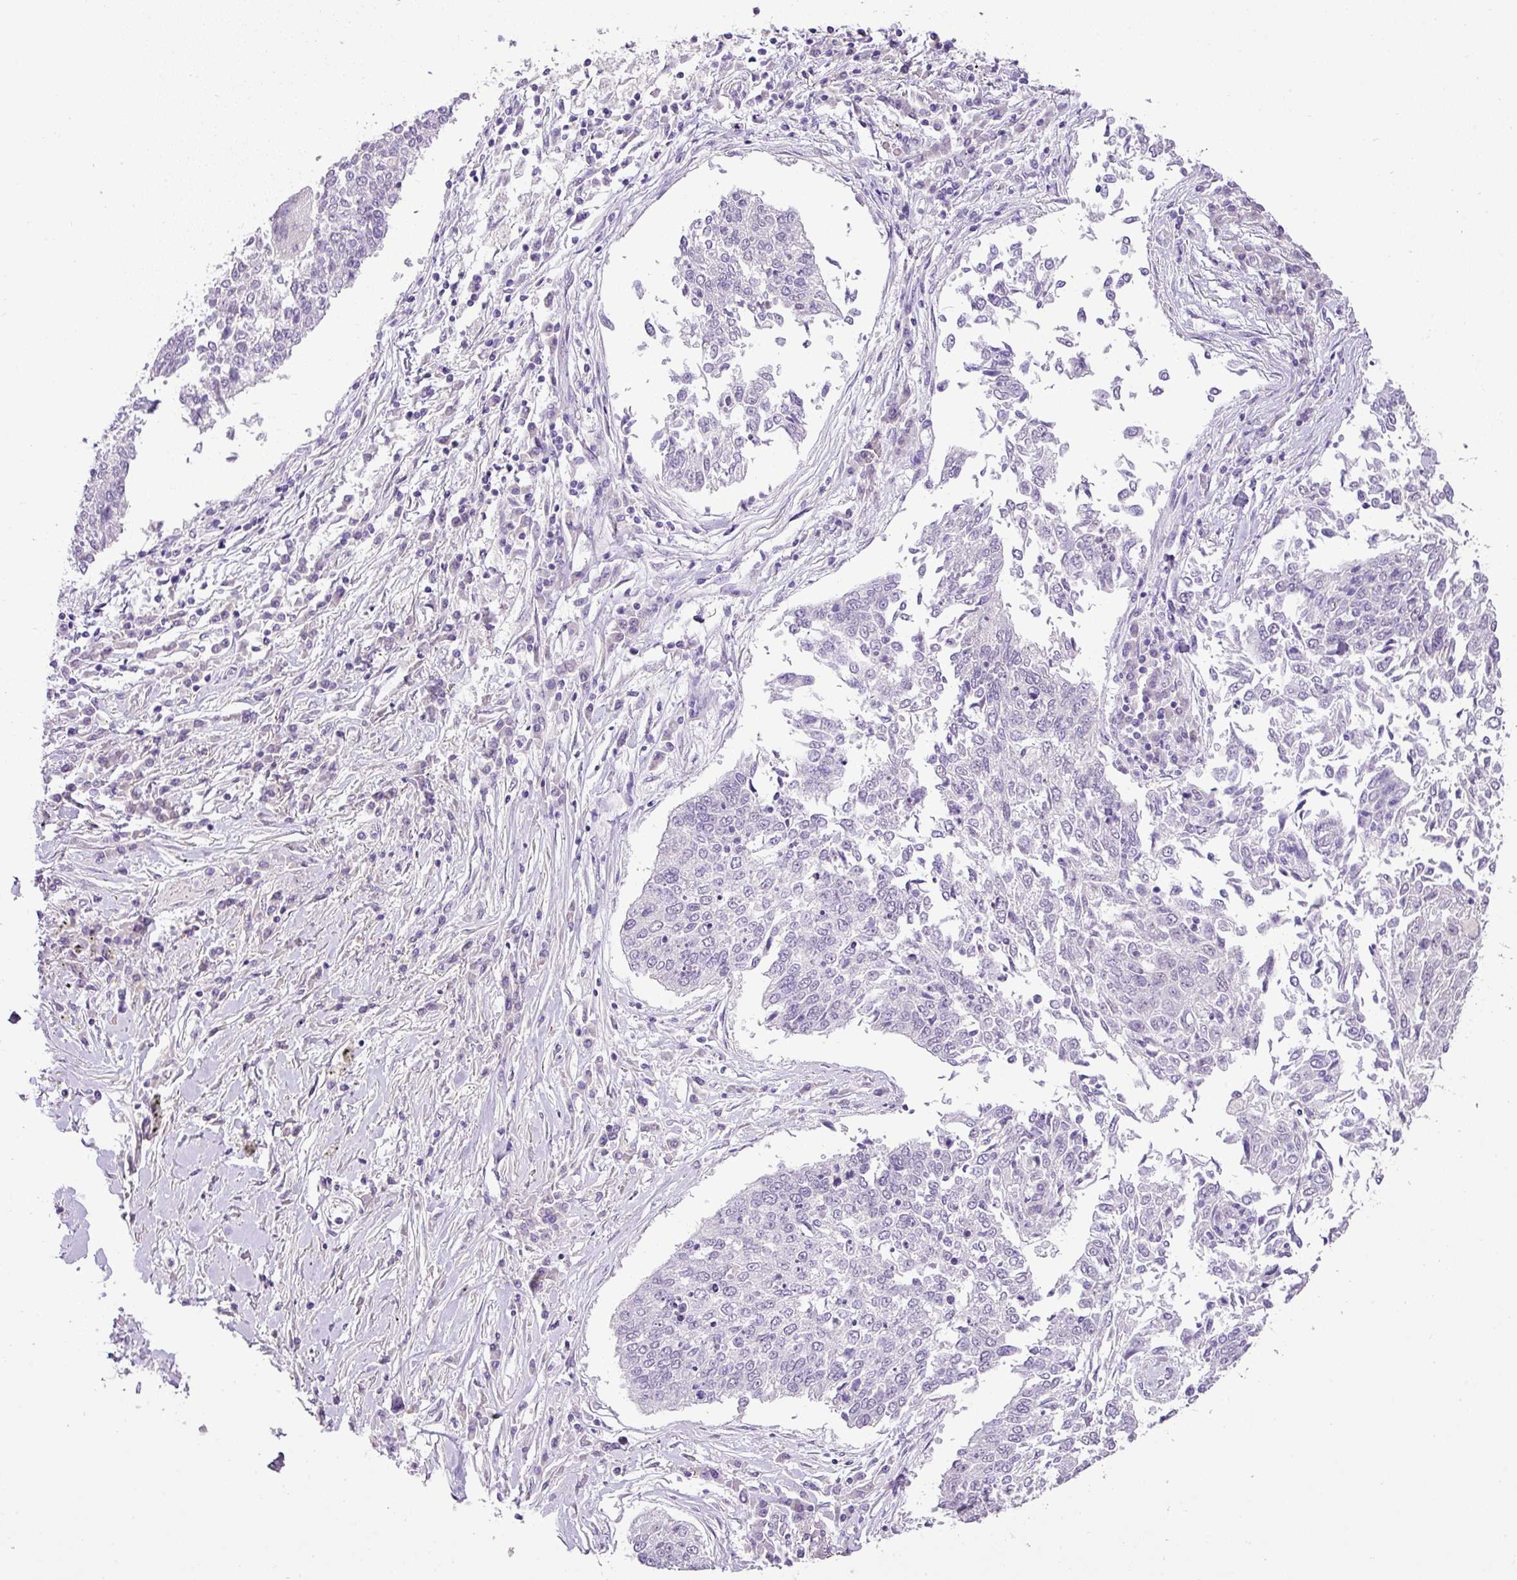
{"staining": {"intensity": "negative", "quantity": "none", "location": "none"}, "tissue": "lung cancer", "cell_type": "Tumor cells", "image_type": "cancer", "snomed": [{"axis": "morphology", "description": "Normal tissue, NOS"}, {"axis": "morphology", "description": "Squamous cell carcinoma, NOS"}, {"axis": "topography", "description": "Cartilage tissue"}, {"axis": "topography", "description": "Bronchus"}, {"axis": "topography", "description": "Lung"}, {"axis": "topography", "description": "Peripheral nerve tissue"}], "caption": "Immunohistochemical staining of squamous cell carcinoma (lung) reveals no significant positivity in tumor cells.", "gene": "DIP2A", "patient": {"sex": "female", "age": 49}}